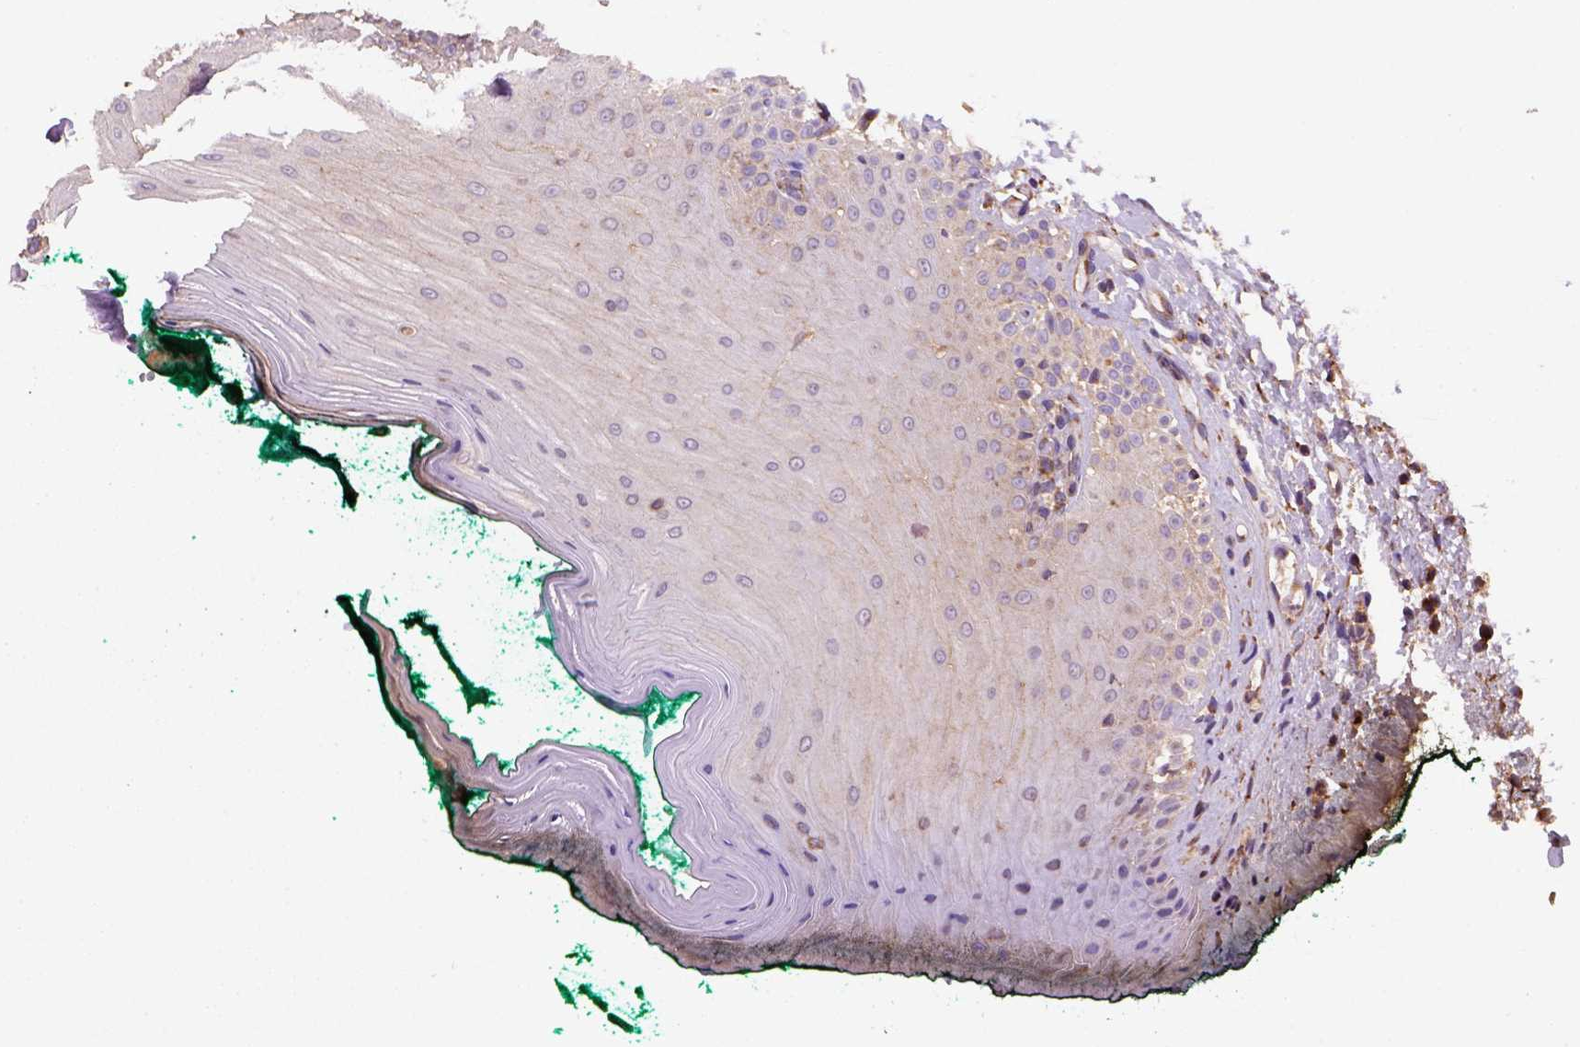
{"staining": {"intensity": "moderate", "quantity": "<25%", "location": "cytoplasmic/membranous"}, "tissue": "oral mucosa", "cell_type": "Squamous epithelial cells", "image_type": "normal", "snomed": [{"axis": "morphology", "description": "Normal tissue, NOS"}, {"axis": "topography", "description": "Oral tissue"}], "caption": "A low amount of moderate cytoplasmic/membranous positivity is appreciated in about <25% of squamous epithelial cells in normal oral mucosa. (DAB IHC, brown staining for protein, blue staining for nuclei).", "gene": "WARS2", "patient": {"sex": "female", "age": 83}}